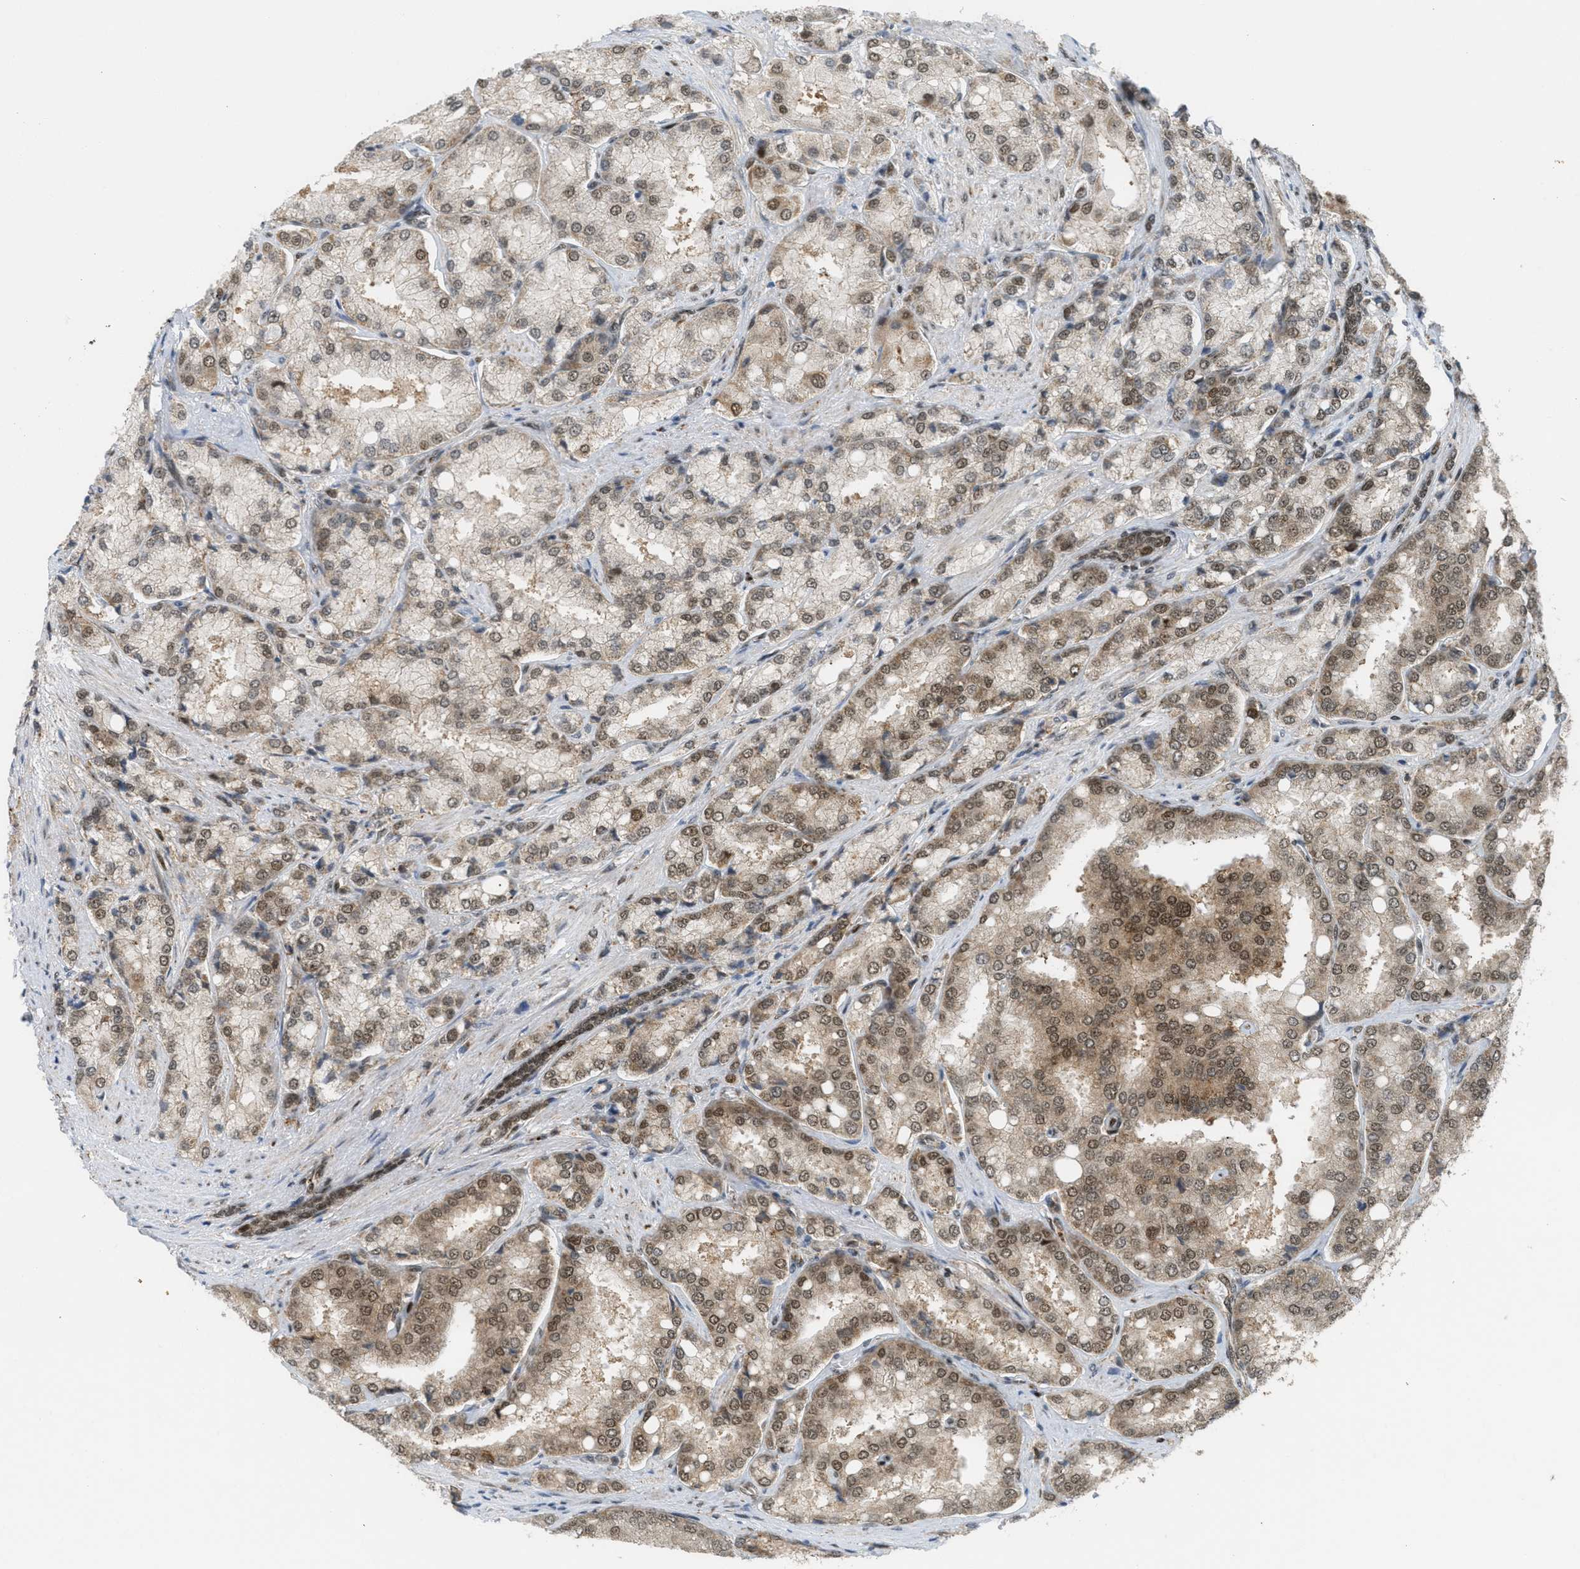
{"staining": {"intensity": "moderate", "quantity": ">75%", "location": "cytoplasmic/membranous,nuclear"}, "tissue": "prostate cancer", "cell_type": "Tumor cells", "image_type": "cancer", "snomed": [{"axis": "morphology", "description": "Adenocarcinoma, High grade"}, {"axis": "topography", "description": "Prostate"}], "caption": "DAB (3,3'-diaminobenzidine) immunohistochemical staining of adenocarcinoma (high-grade) (prostate) reveals moderate cytoplasmic/membranous and nuclear protein staining in about >75% of tumor cells. (Brightfield microscopy of DAB IHC at high magnification).", "gene": "TLK1", "patient": {"sex": "male", "age": 50}}